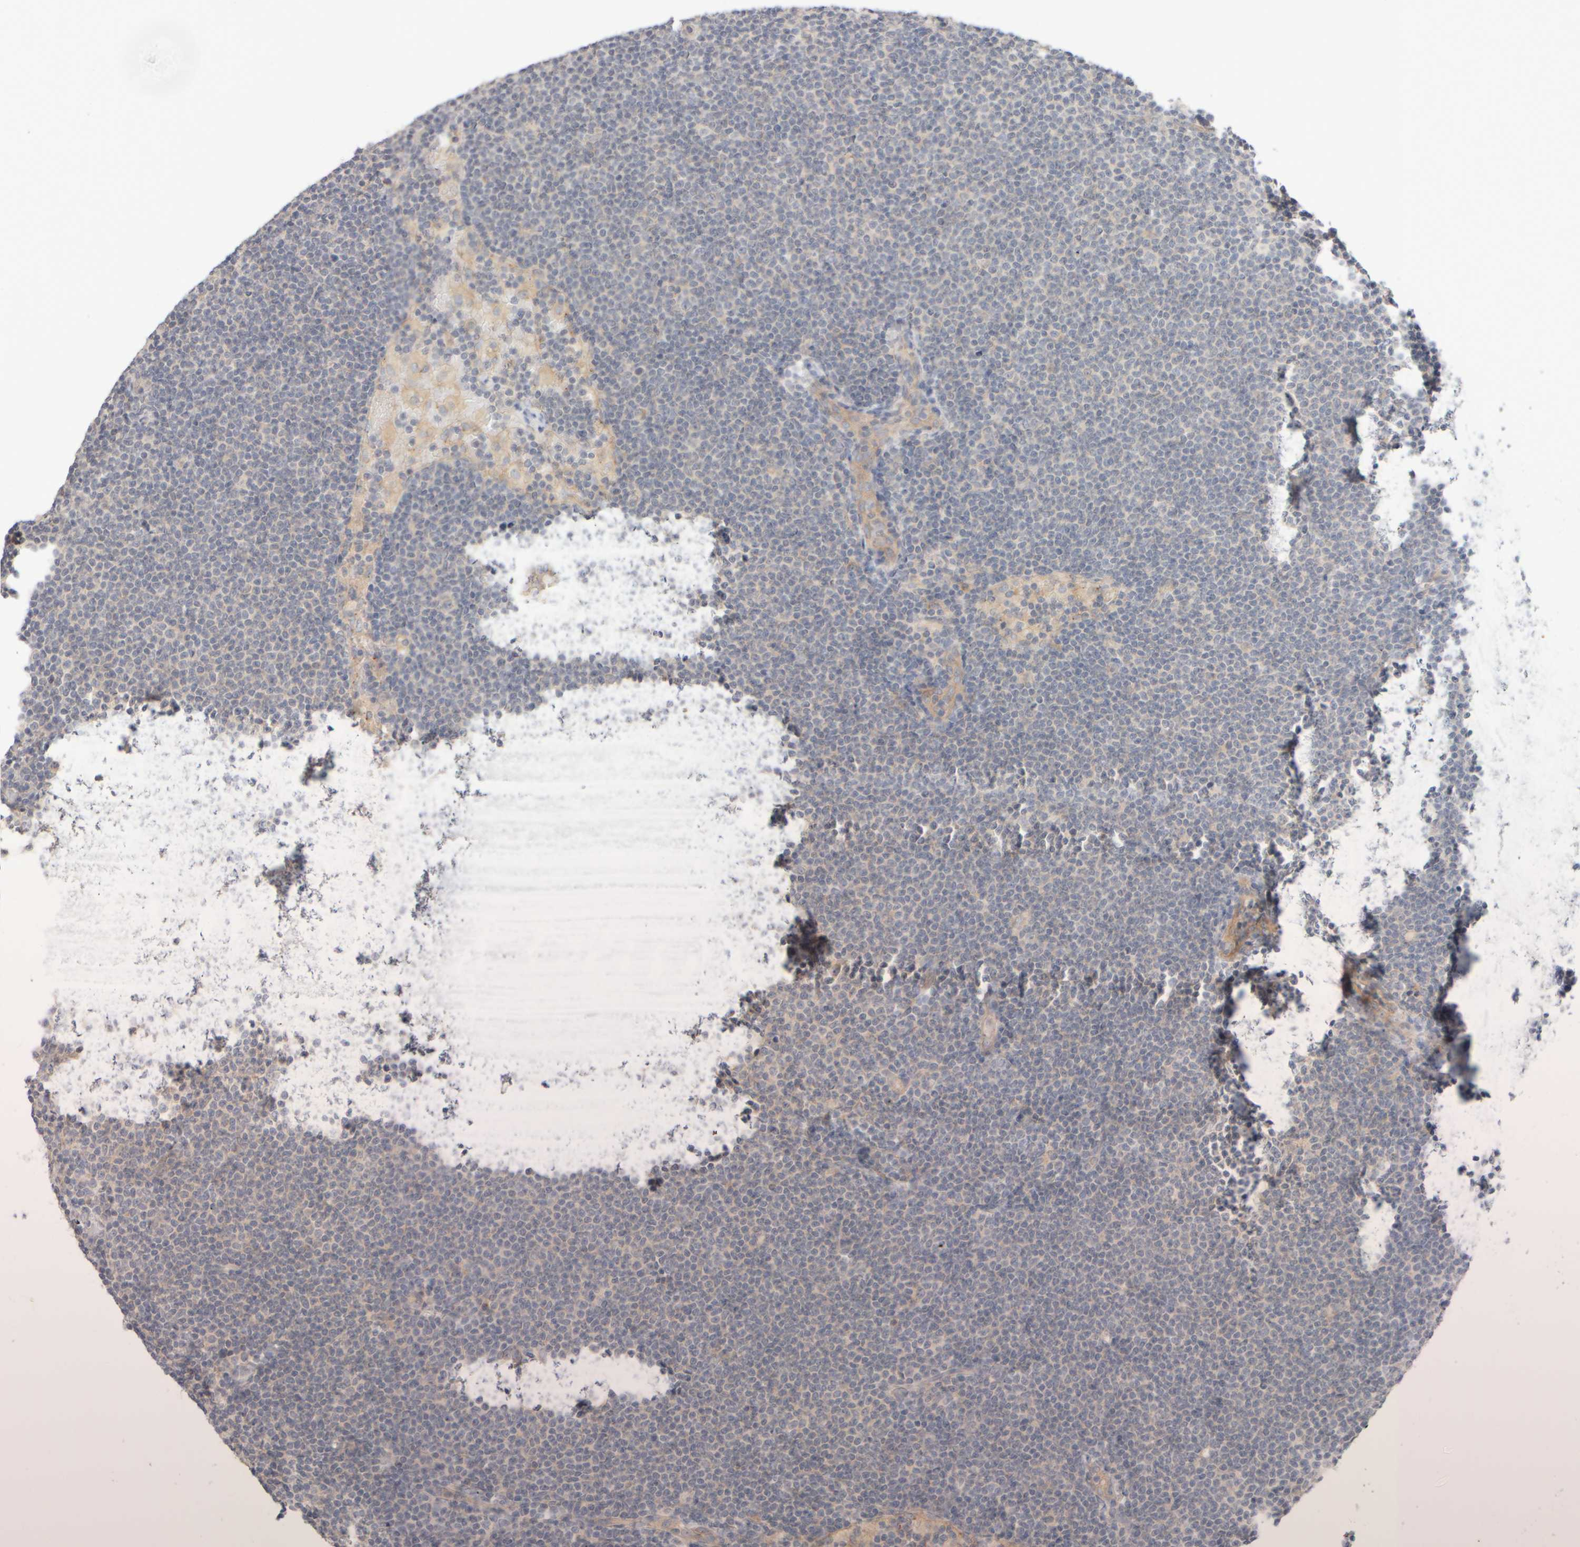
{"staining": {"intensity": "negative", "quantity": "none", "location": "none"}, "tissue": "lymphoma", "cell_type": "Tumor cells", "image_type": "cancer", "snomed": [{"axis": "morphology", "description": "Malignant lymphoma, non-Hodgkin's type, Low grade"}, {"axis": "topography", "description": "Lymph node"}], "caption": "Immunohistochemistry of human malignant lymphoma, non-Hodgkin's type (low-grade) shows no expression in tumor cells. (DAB immunohistochemistry (IHC) visualized using brightfield microscopy, high magnification).", "gene": "GOPC", "patient": {"sex": "female", "age": 53}}